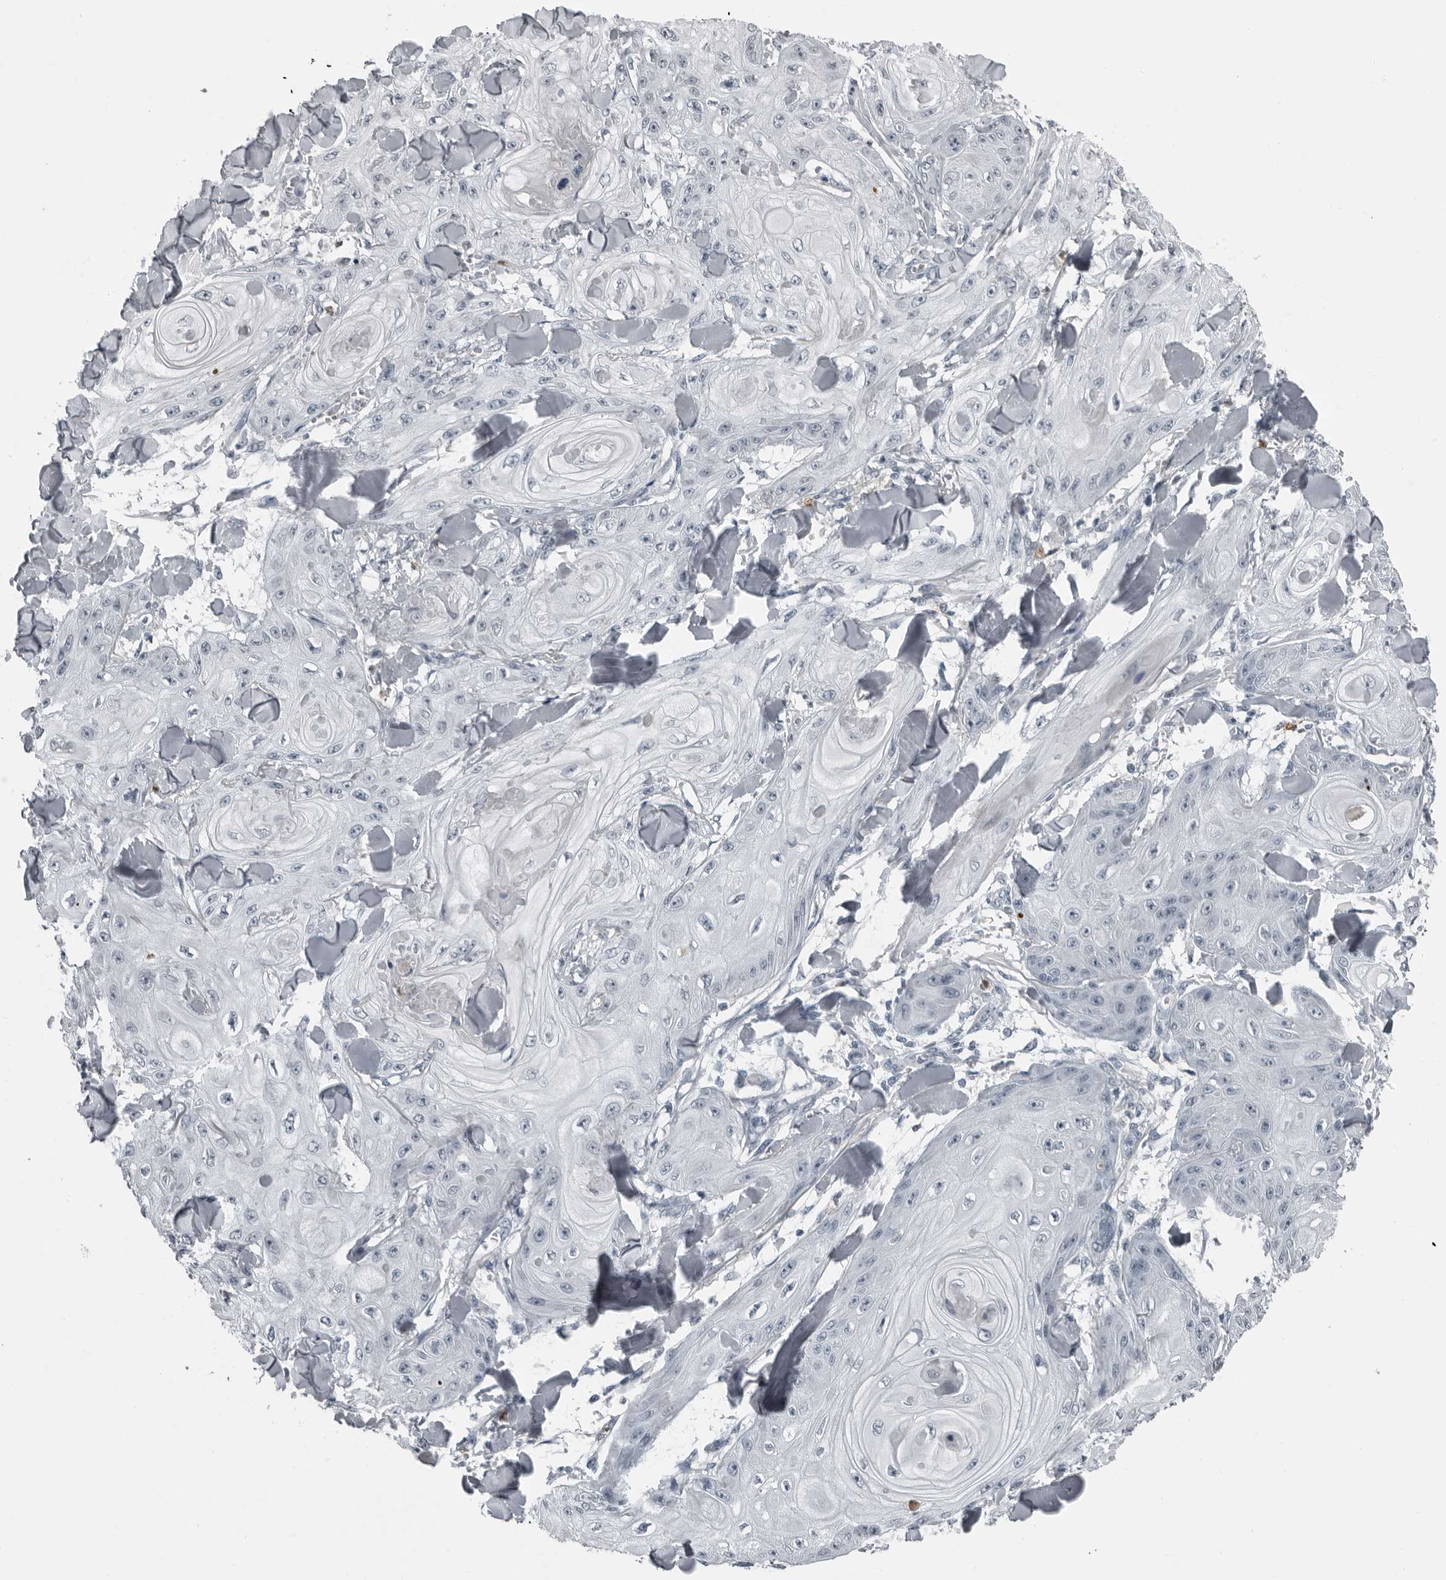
{"staining": {"intensity": "negative", "quantity": "none", "location": "none"}, "tissue": "skin cancer", "cell_type": "Tumor cells", "image_type": "cancer", "snomed": [{"axis": "morphology", "description": "Squamous cell carcinoma, NOS"}, {"axis": "topography", "description": "Skin"}], "caption": "High power microscopy photomicrograph of an immunohistochemistry histopathology image of skin cancer (squamous cell carcinoma), revealing no significant positivity in tumor cells.", "gene": "RTCA", "patient": {"sex": "male", "age": 74}}